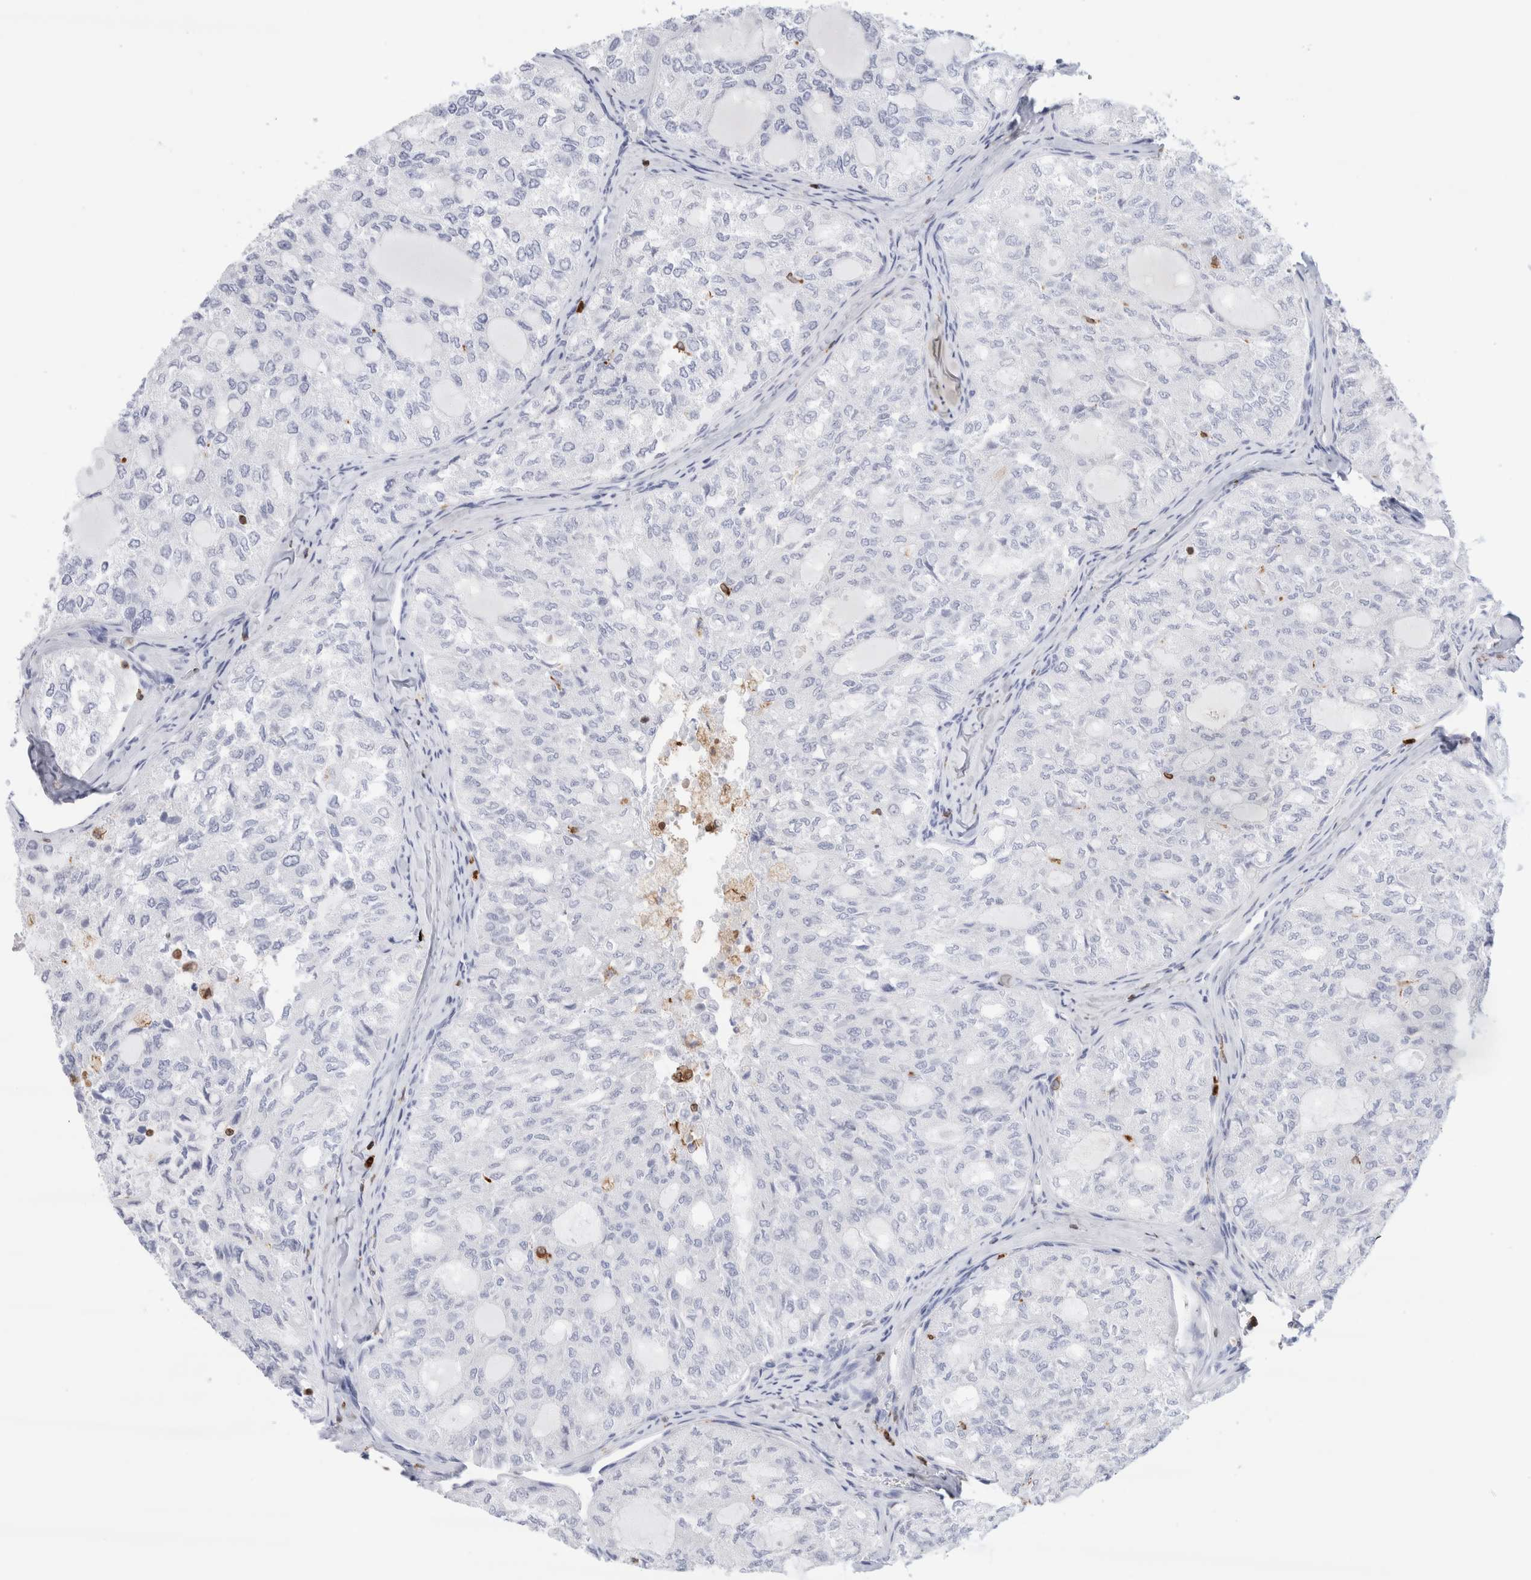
{"staining": {"intensity": "negative", "quantity": "none", "location": "none"}, "tissue": "thyroid cancer", "cell_type": "Tumor cells", "image_type": "cancer", "snomed": [{"axis": "morphology", "description": "Follicular adenoma carcinoma, NOS"}, {"axis": "topography", "description": "Thyroid gland"}], "caption": "Immunohistochemistry (IHC) image of neoplastic tissue: thyroid cancer (follicular adenoma carcinoma) stained with DAB reveals no significant protein positivity in tumor cells.", "gene": "ALOX5AP", "patient": {"sex": "male", "age": 75}}